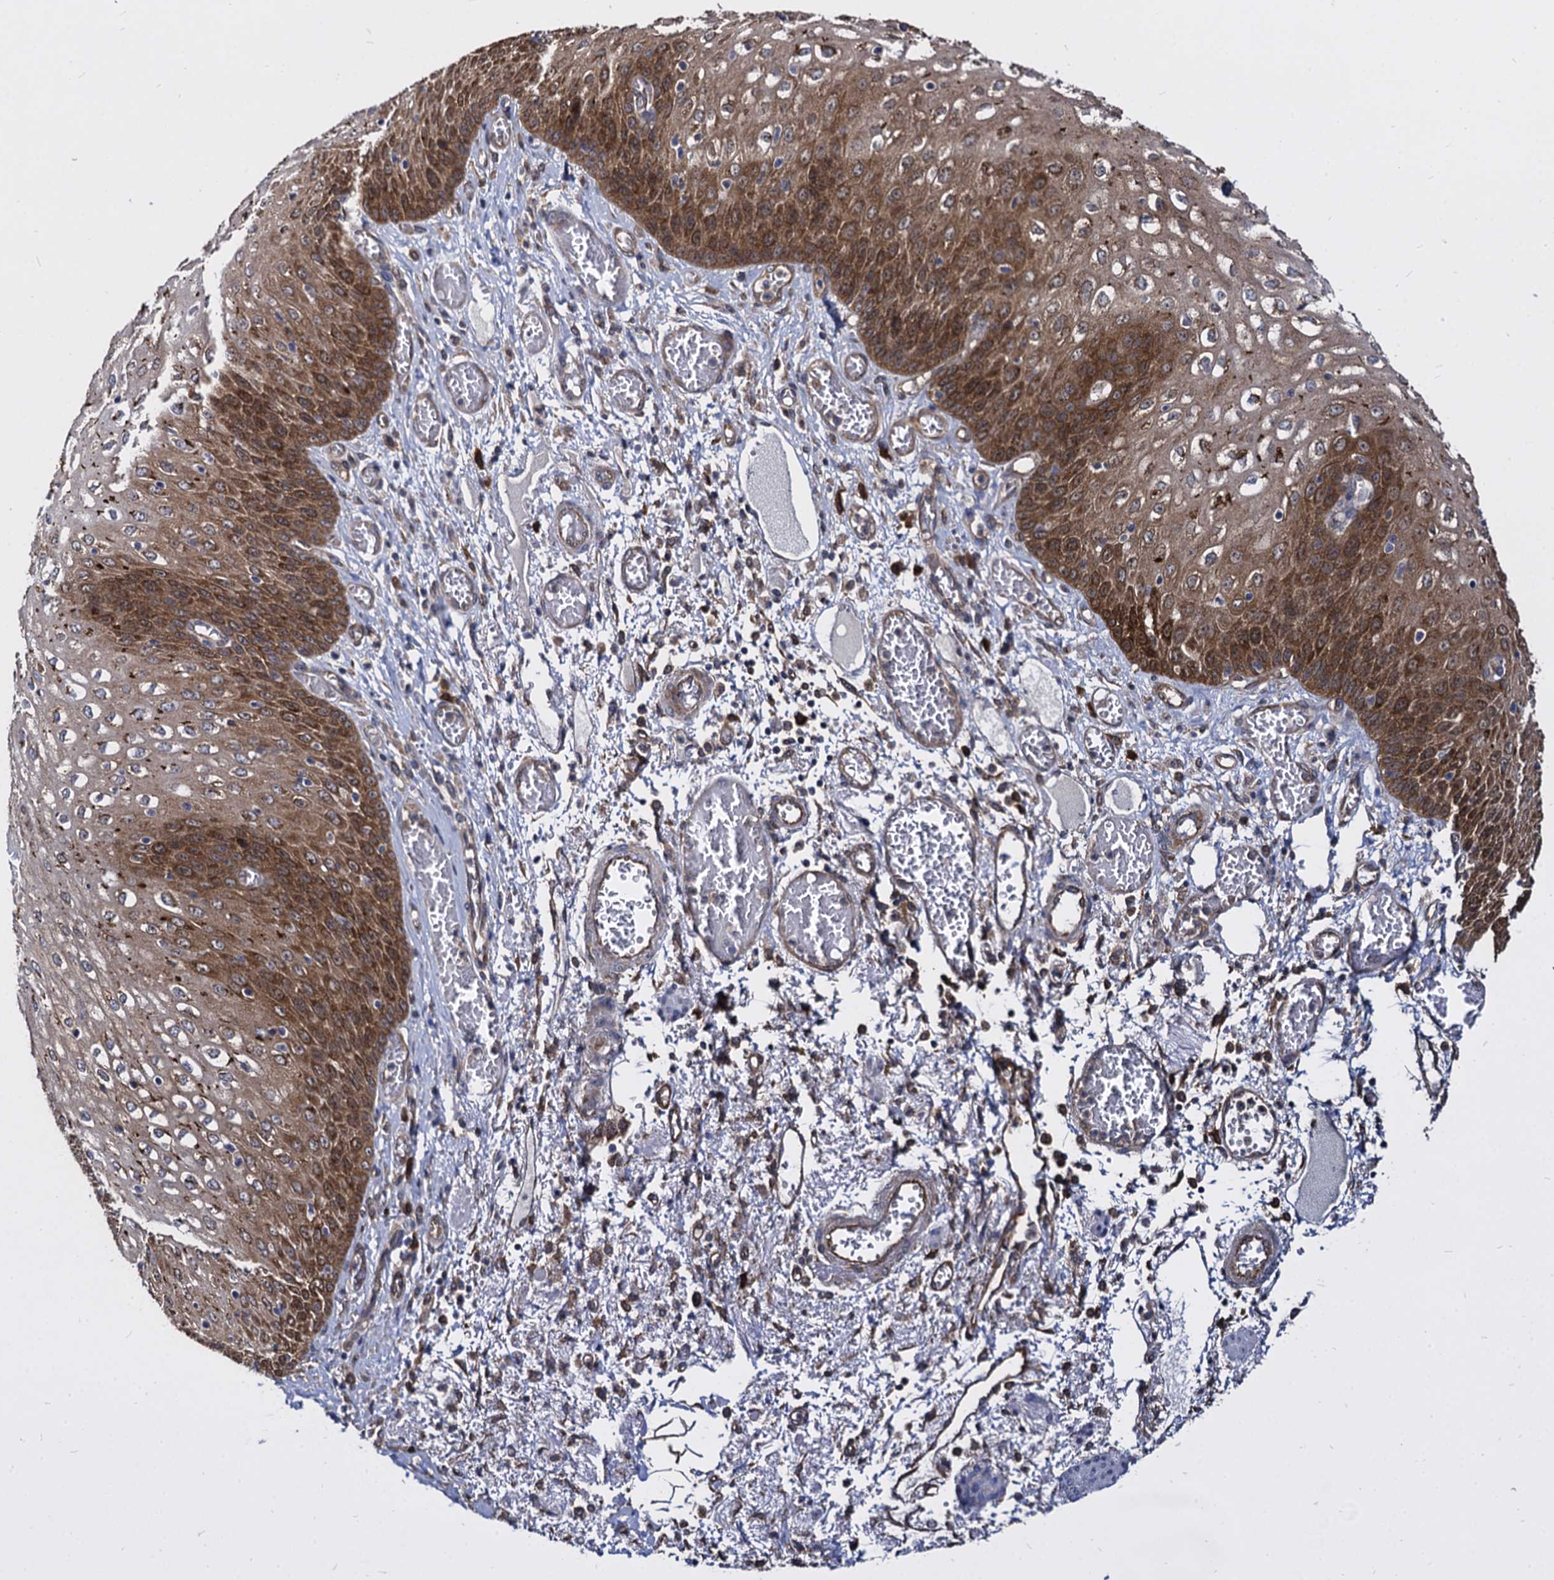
{"staining": {"intensity": "moderate", "quantity": ">75%", "location": "cytoplasmic/membranous"}, "tissue": "esophagus", "cell_type": "Squamous epithelial cells", "image_type": "normal", "snomed": [{"axis": "morphology", "description": "Normal tissue, NOS"}, {"axis": "topography", "description": "Esophagus"}], "caption": "DAB immunohistochemical staining of normal esophagus displays moderate cytoplasmic/membranous protein staining in approximately >75% of squamous epithelial cells.", "gene": "NME1", "patient": {"sex": "male", "age": 81}}